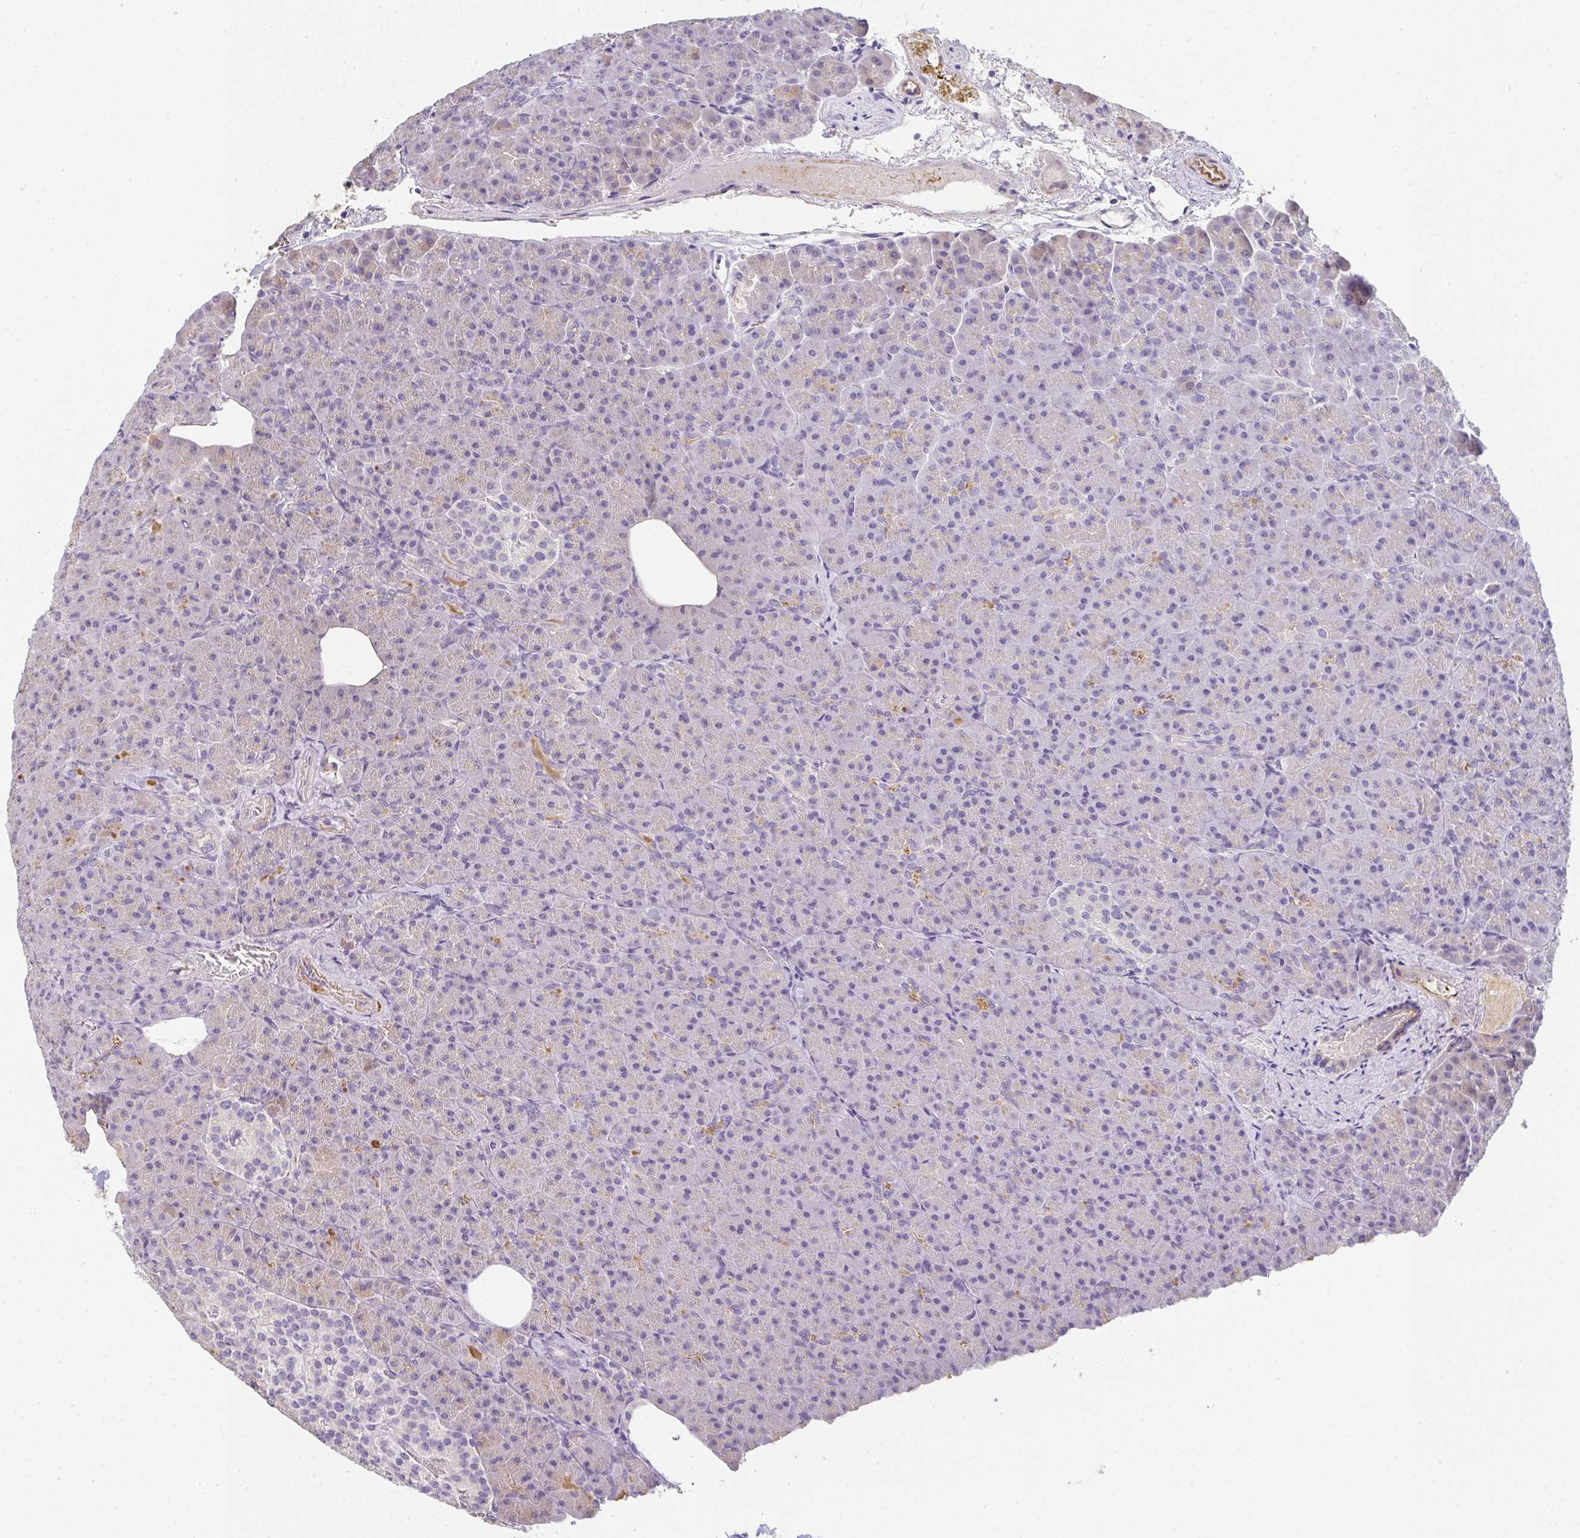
{"staining": {"intensity": "weak", "quantity": "<25%", "location": "cytoplasmic/membranous"}, "tissue": "pancreas", "cell_type": "Exocrine glandular cells", "image_type": "normal", "snomed": [{"axis": "morphology", "description": "Normal tissue, NOS"}, {"axis": "topography", "description": "Pancreas"}], "caption": "A high-resolution histopathology image shows immunohistochemistry staining of benign pancreas, which exhibits no significant staining in exocrine glandular cells. (Brightfield microscopy of DAB (3,3'-diaminobenzidine) IHC at high magnification).", "gene": "C1QTNF8", "patient": {"sex": "female", "age": 74}}